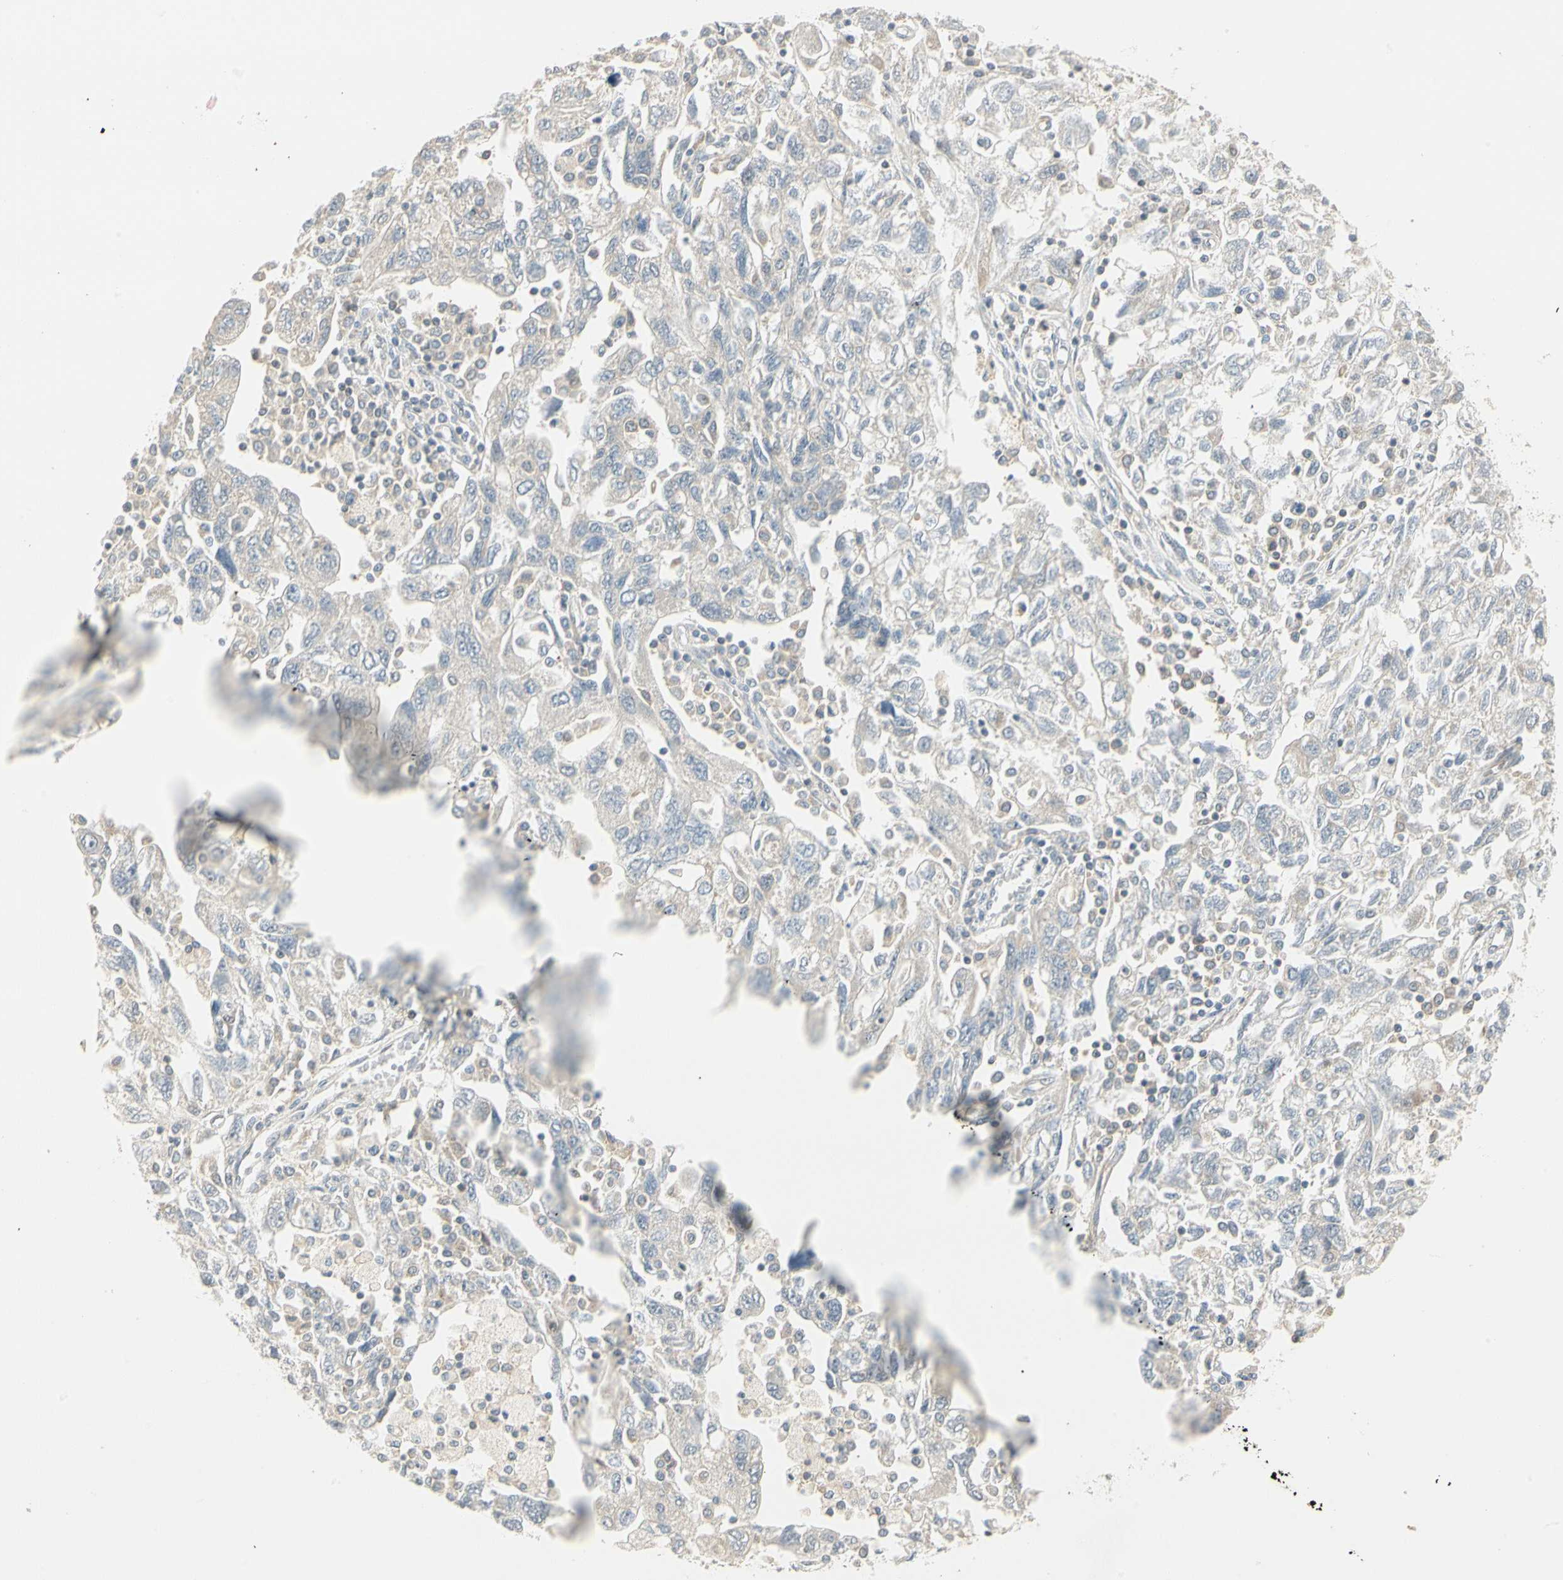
{"staining": {"intensity": "weak", "quantity": "25%-75%", "location": "cytoplasmic/membranous"}, "tissue": "ovarian cancer", "cell_type": "Tumor cells", "image_type": "cancer", "snomed": [{"axis": "morphology", "description": "Carcinoma, NOS"}, {"axis": "morphology", "description": "Cystadenocarcinoma, serous, NOS"}, {"axis": "topography", "description": "Ovary"}], "caption": "IHC (DAB) staining of ovarian carcinoma displays weak cytoplasmic/membranous protein expression in approximately 25%-75% of tumor cells.", "gene": "ZFP36", "patient": {"sex": "female", "age": 69}}